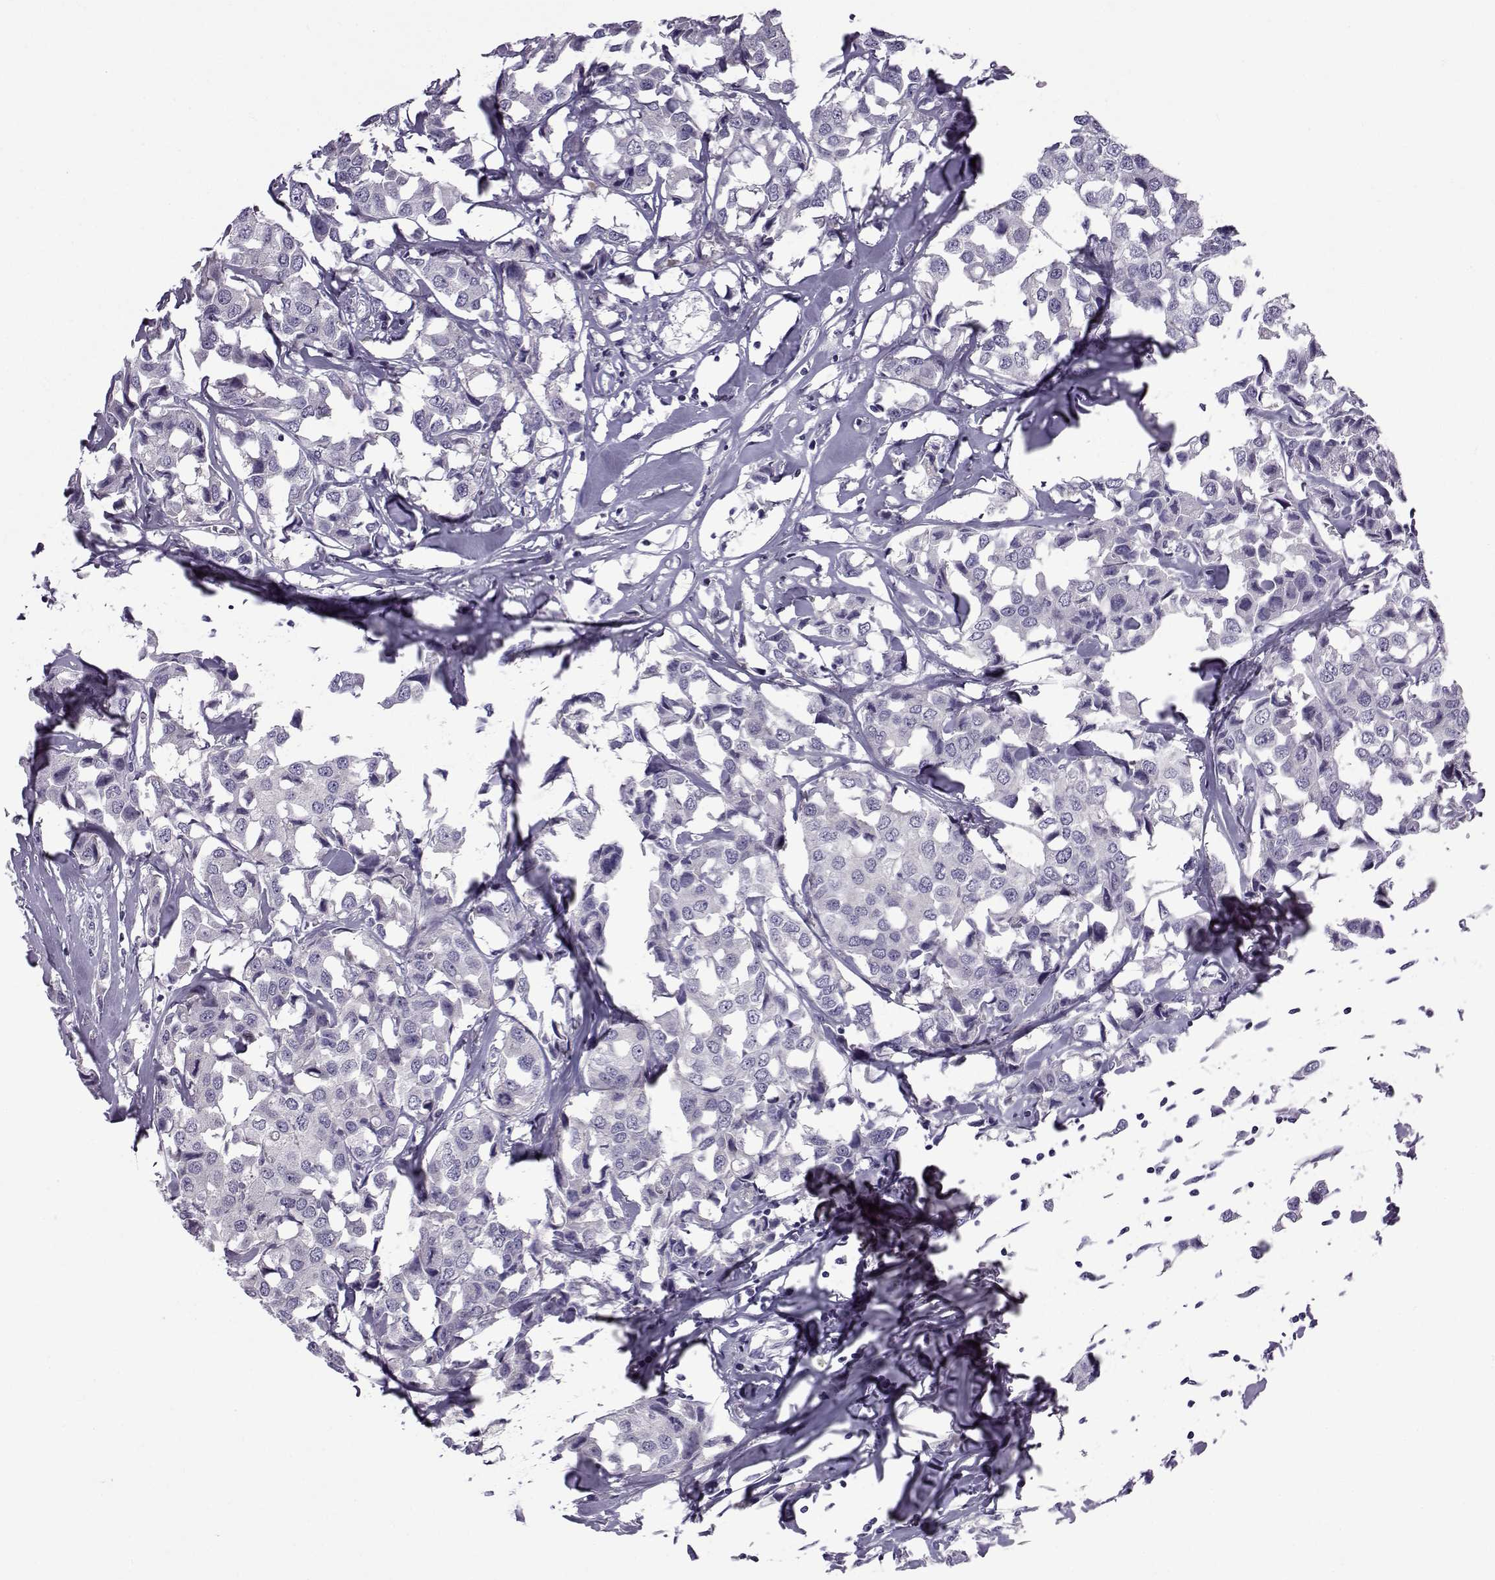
{"staining": {"intensity": "negative", "quantity": "none", "location": "none"}, "tissue": "breast cancer", "cell_type": "Tumor cells", "image_type": "cancer", "snomed": [{"axis": "morphology", "description": "Duct carcinoma"}, {"axis": "topography", "description": "Breast"}], "caption": "Immunohistochemistry of human breast cancer (invasive ductal carcinoma) displays no positivity in tumor cells.", "gene": "OIP5", "patient": {"sex": "female", "age": 80}}